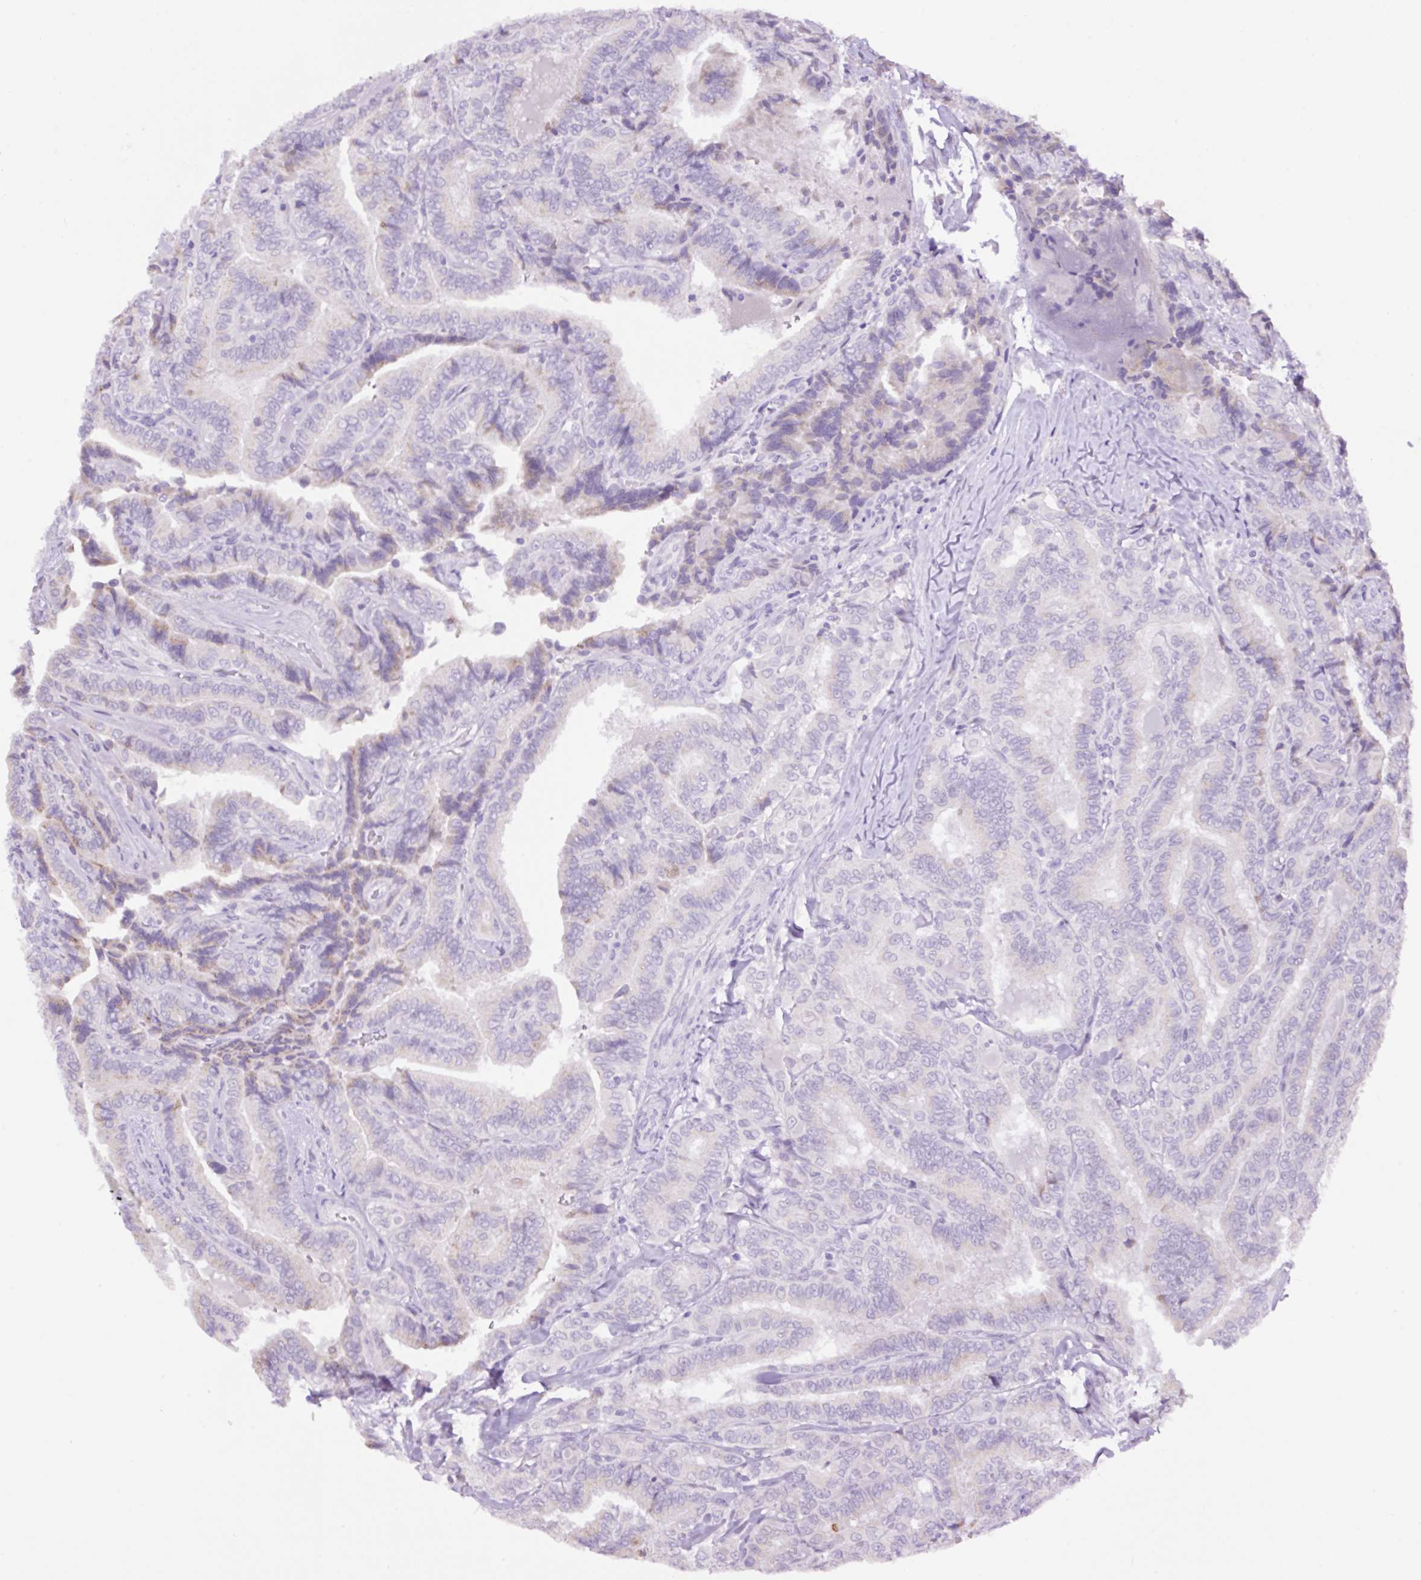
{"staining": {"intensity": "negative", "quantity": "none", "location": "none"}, "tissue": "thyroid cancer", "cell_type": "Tumor cells", "image_type": "cancer", "snomed": [{"axis": "morphology", "description": "Papillary adenocarcinoma, NOS"}, {"axis": "topography", "description": "Thyroid gland"}], "caption": "Immunohistochemistry image of thyroid papillary adenocarcinoma stained for a protein (brown), which reveals no expression in tumor cells. Brightfield microscopy of immunohistochemistry stained with DAB (3,3'-diaminobenzidine) (brown) and hematoxylin (blue), captured at high magnification.", "gene": "MFSD3", "patient": {"sex": "male", "age": 61}}